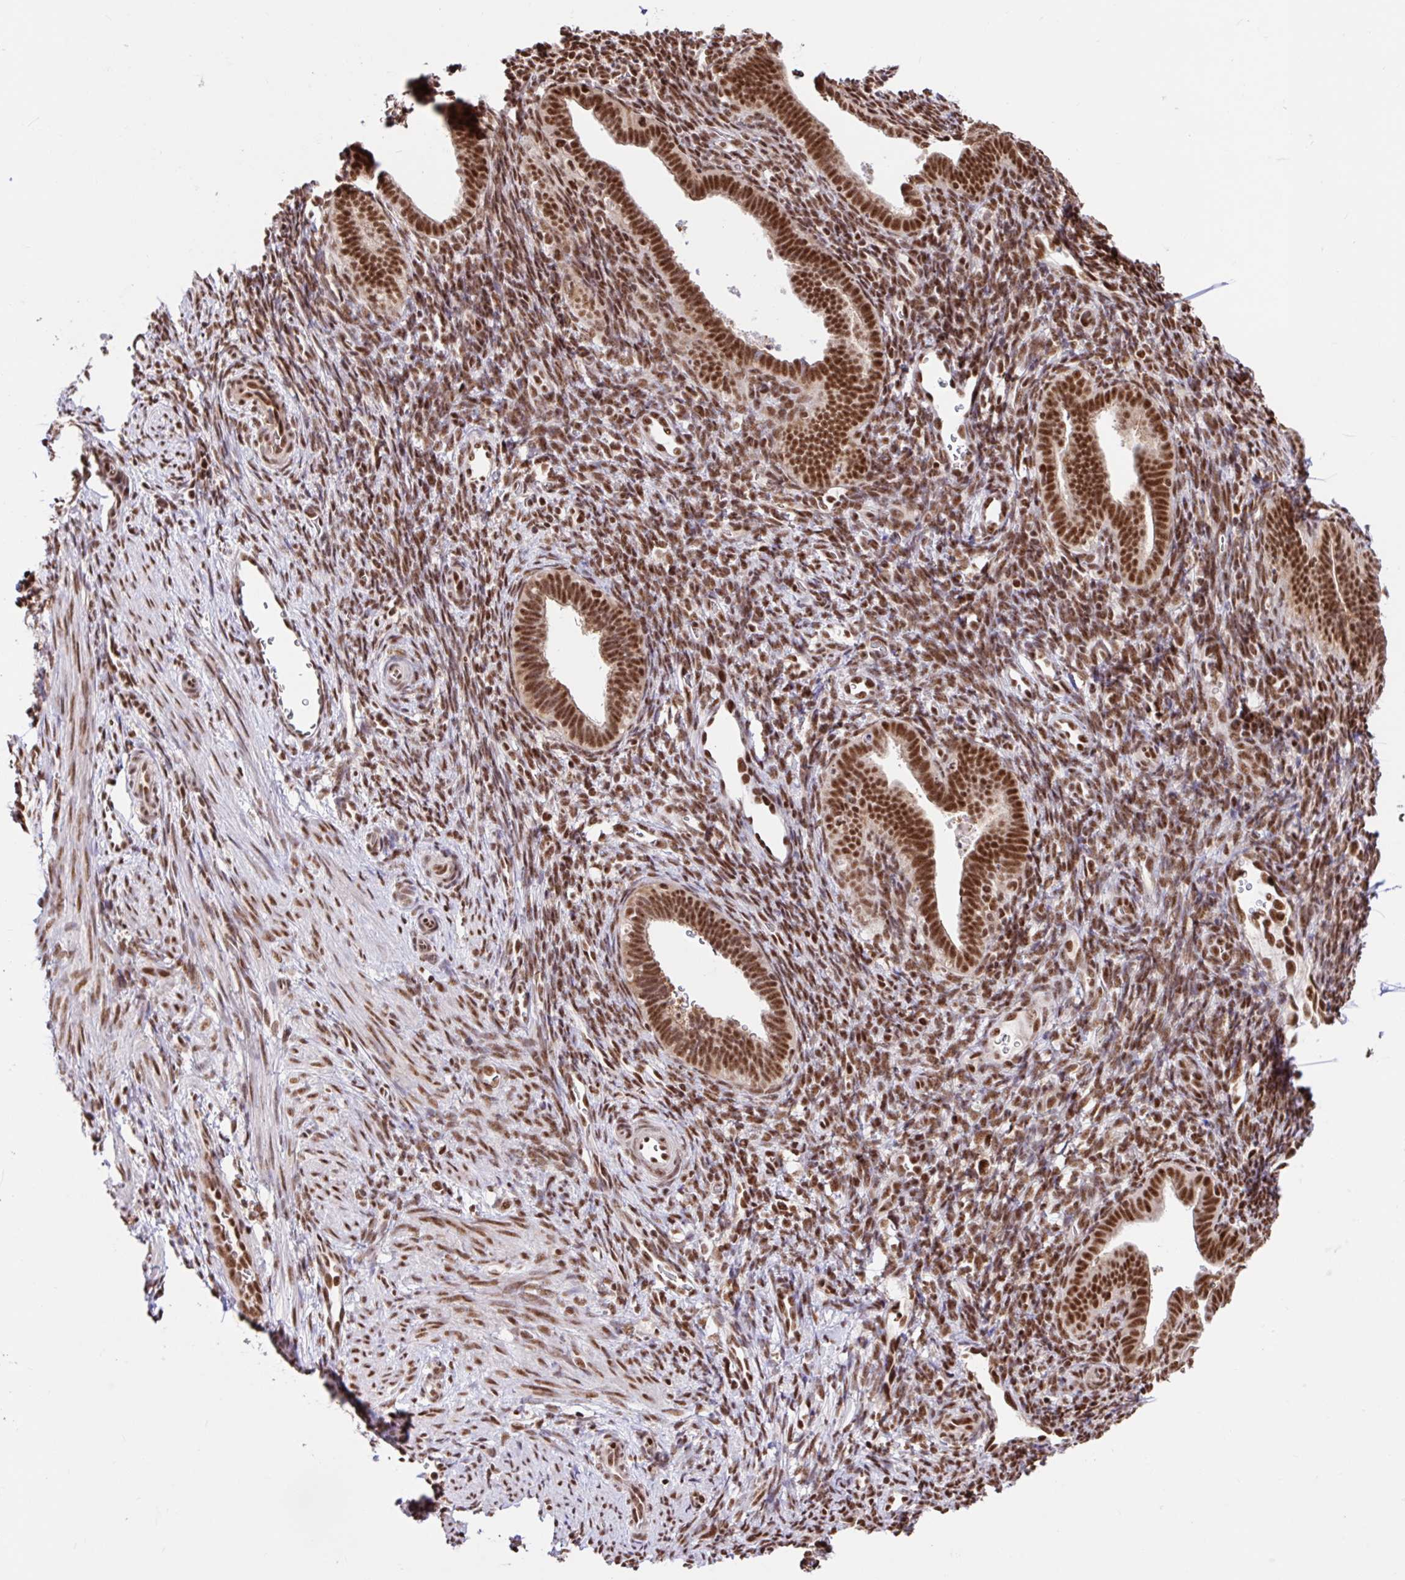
{"staining": {"intensity": "strong", "quantity": "25%-75%", "location": "nuclear"}, "tissue": "endometrium", "cell_type": "Cells in endometrial stroma", "image_type": "normal", "snomed": [{"axis": "morphology", "description": "Normal tissue, NOS"}, {"axis": "topography", "description": "Endometrium"}], "caption": "Human endometrium stained with a brown dye demonstrates strong nuclear positive expression in approximately 25%-75% of cells in endometrial stroma.", "gene": "CCDC12", "patient": {"sex": "female", "age": 34}}